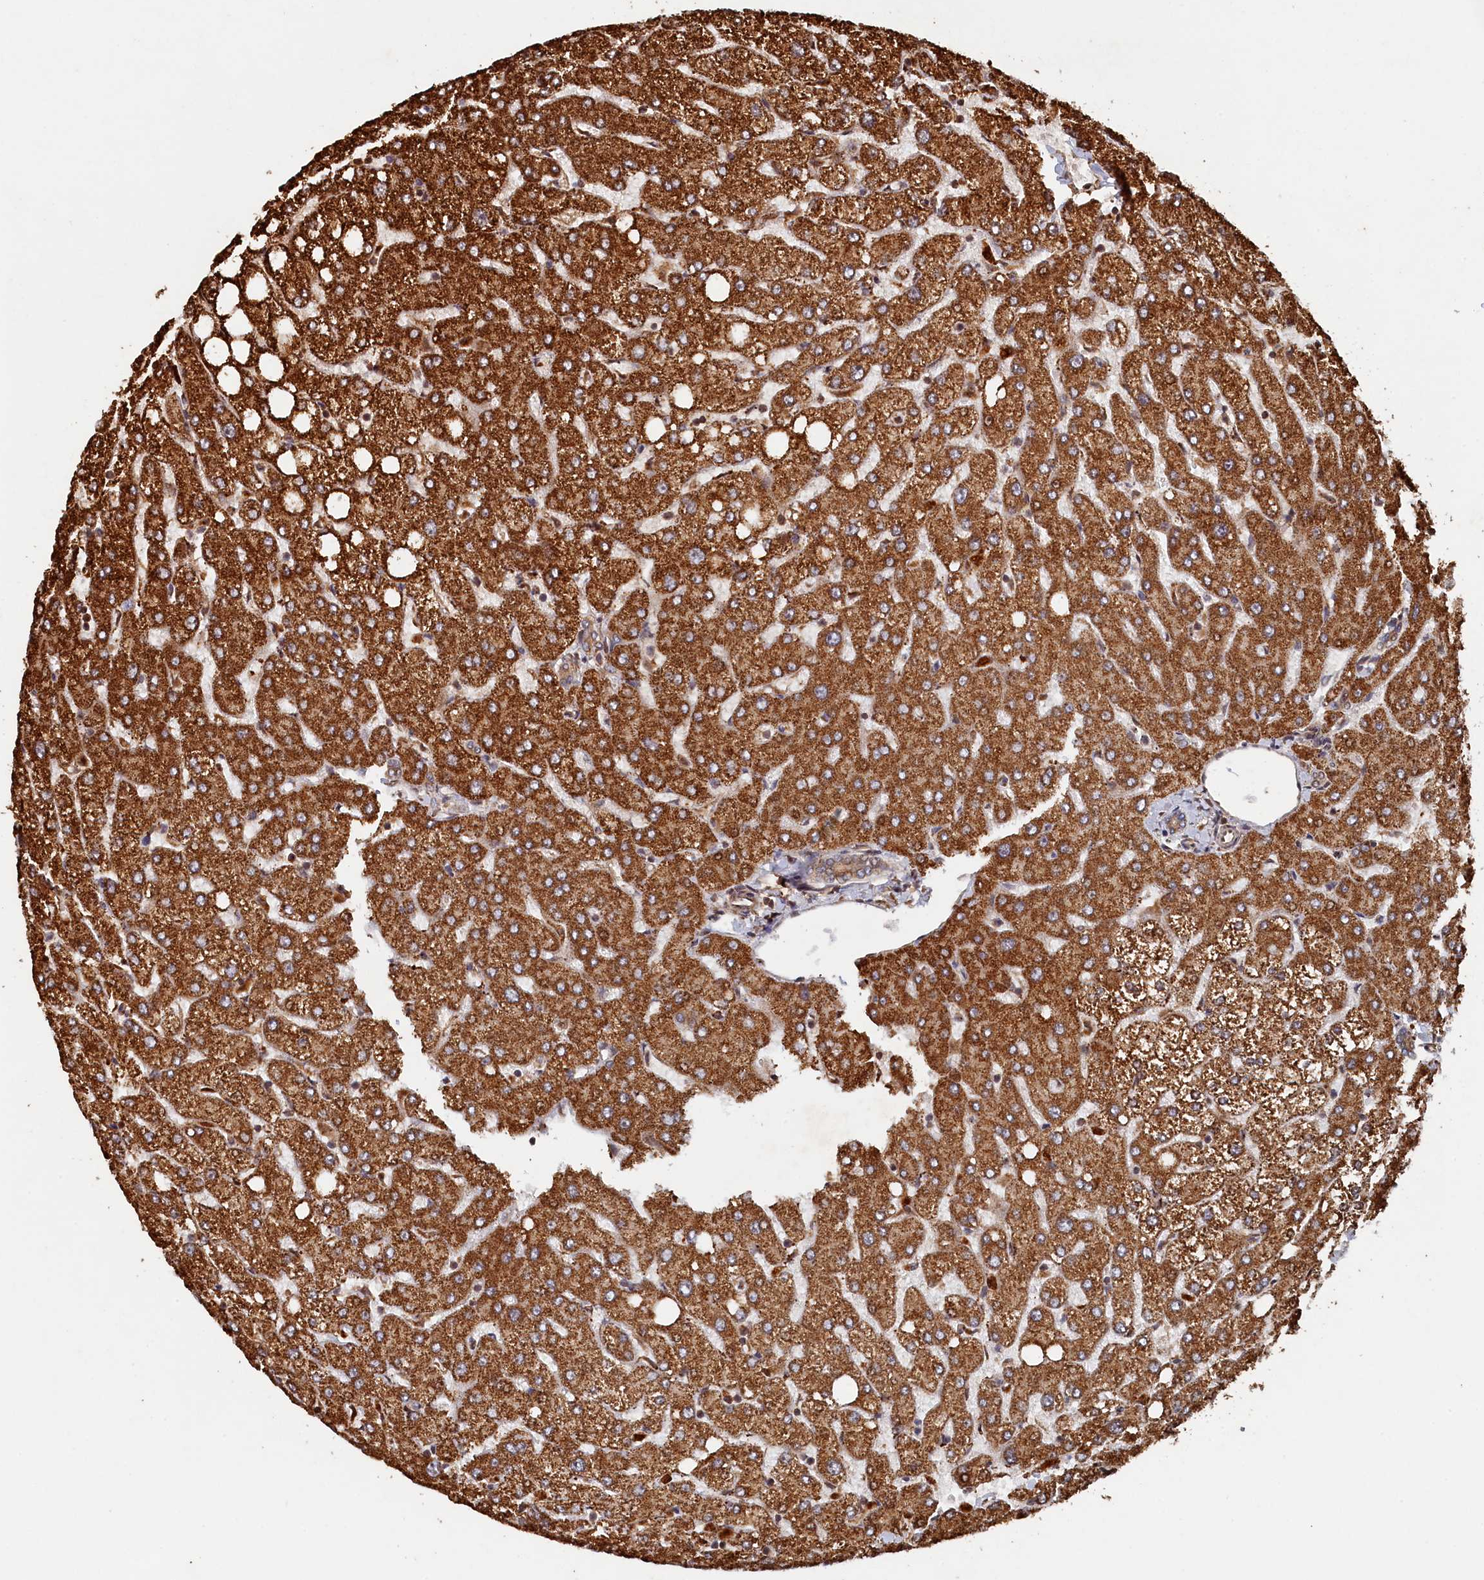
{"staining": {"intensity": "moderate", "quantity": ">75%", "location": "cytoplasmic/membranous"}, "tissue": "liver", "cell_type": "Cholangiocytes", "image_type": "normal", "snomed": [{"axis": "morphology", "description": "Normal tissue, NOS"}, {"axis": "topography", "description": "Liver"}], "caption": "Protein expression analysis of unremarkable human liver reveals moderate cytoplasmic/membranous positivity in approximately >75% of cholangiocytes.", "gene": "PIGN", "patient": {"sex": "female", "age": 54}}